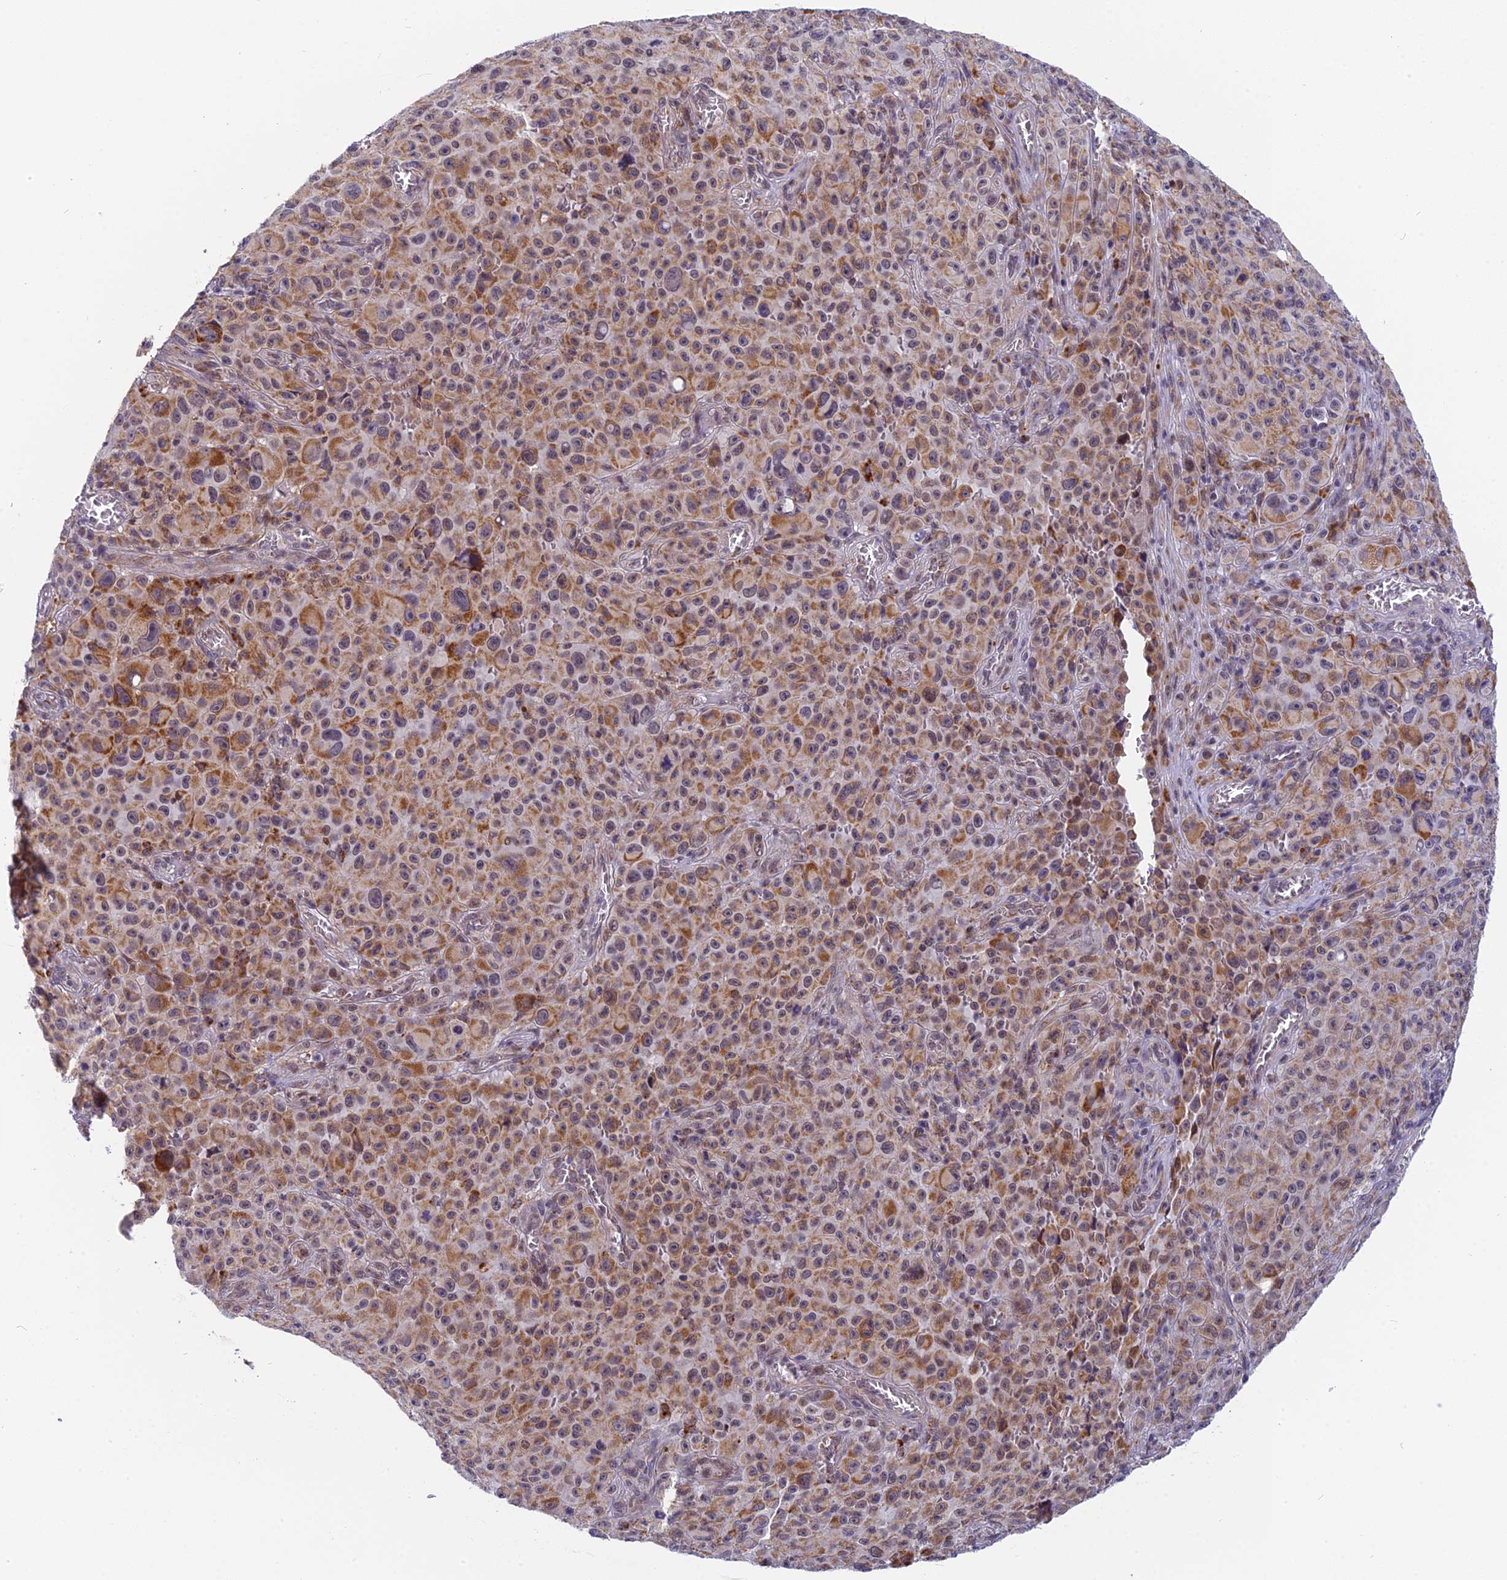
{"staining": {"intensity": "moderate", "quantity": "25%-75%", "location": "cytoplasmic/membranous"}, "tissue": "melanoma", "cell_type": "Tumor cells", "image_type": "cancer", "snomed": [{"axis": "morphology", "description": "Malignant melanoma, NOS"}, {"axis": "topography", "description": "Skin"}], "caption": "The histopathology image shows staining of malignant melanoma, revealing moderate cytoplasmic/membranous protein positivity (brown color) within tumor cells. Using DAB (brown) and hematoxylin (blue) stains, captured at high magnification using brightfield microscopy.", "gene": "CMC1", "patient": {"sex": "female", "age": 82}}